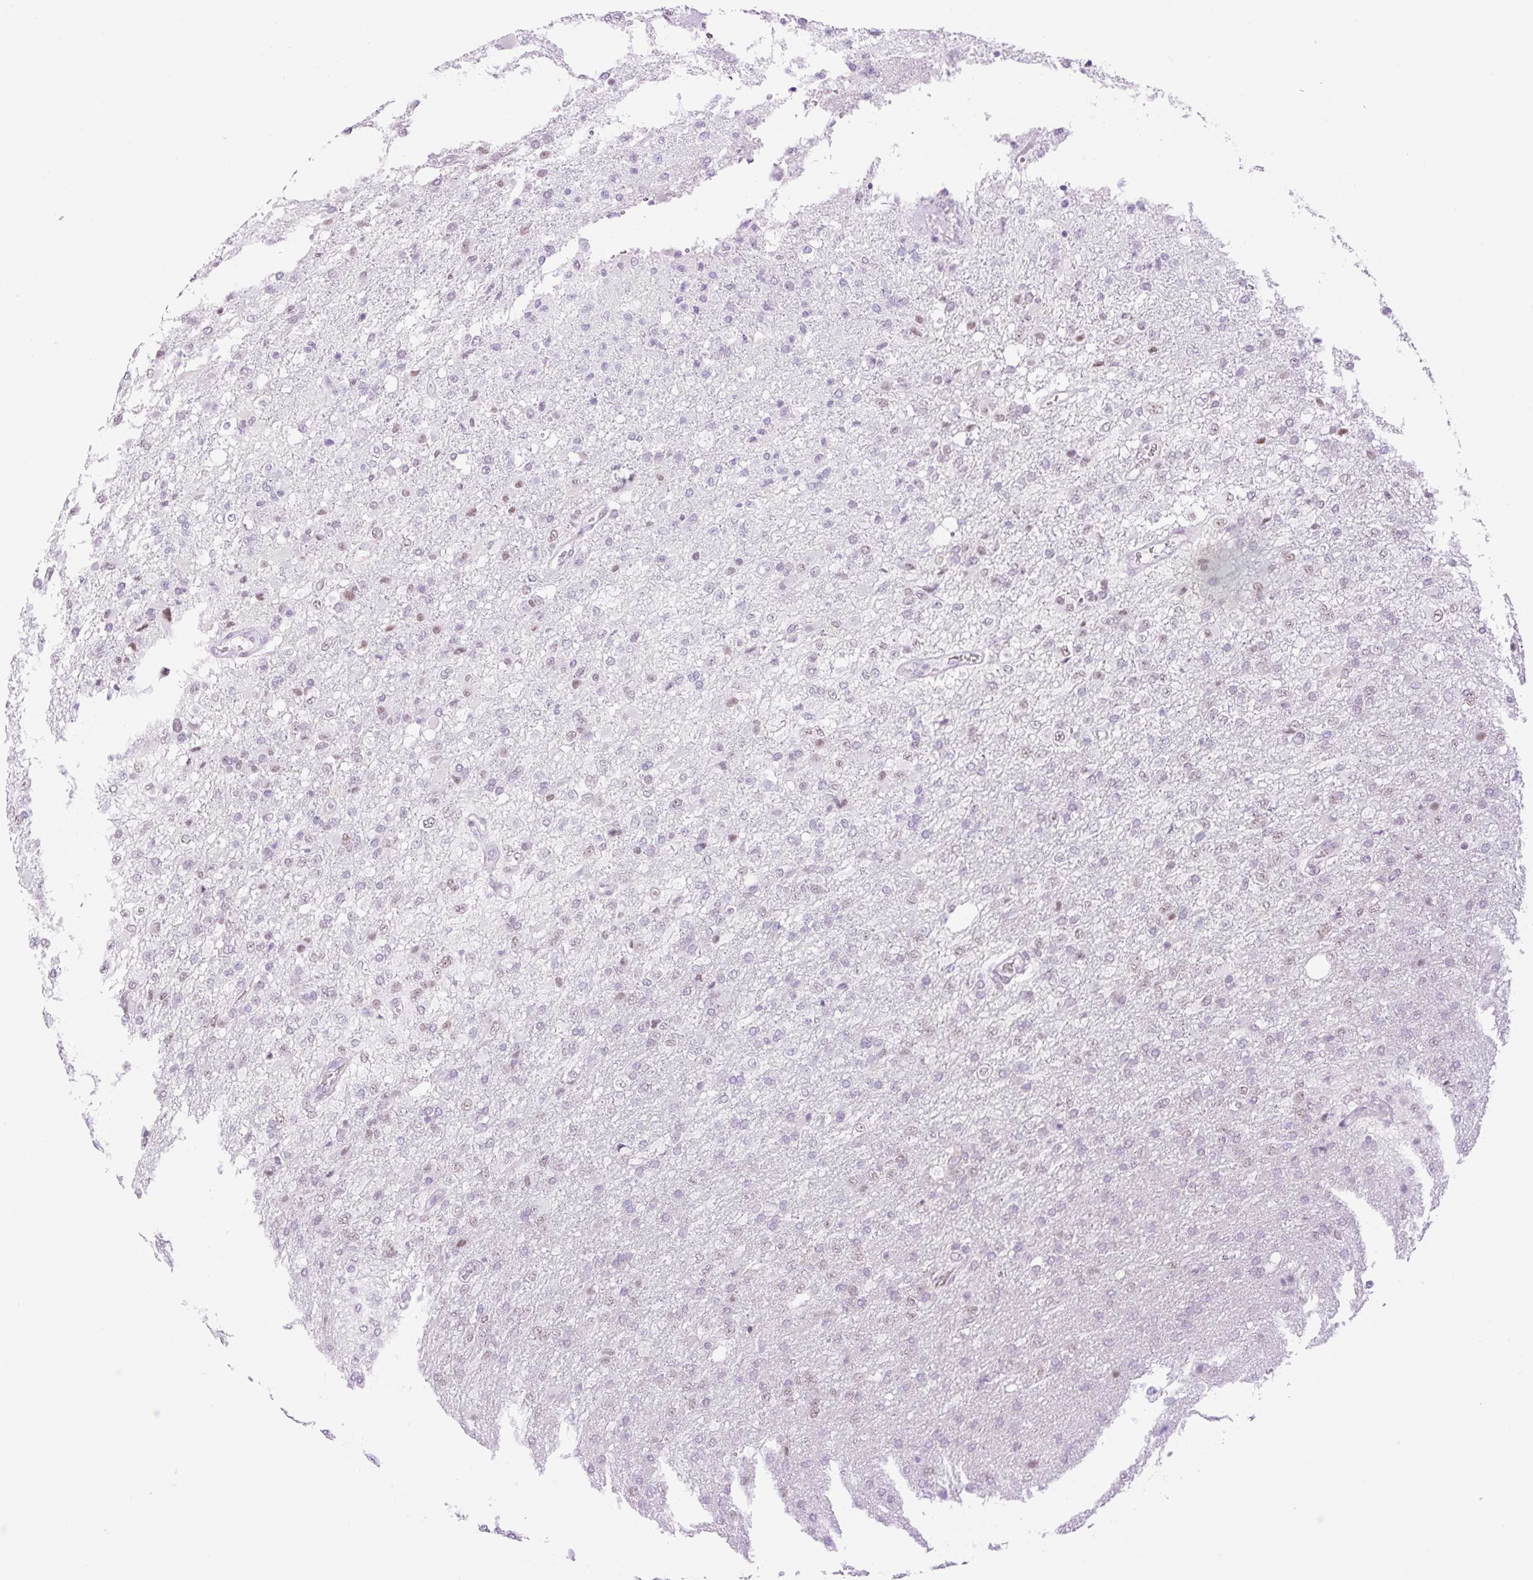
{"staining": {"intensity": "weak", "quantity": "<25%", "location": "nuclear"}, "tissue": "glioma", "cell_type": "Tumor cells", "image_type": "cancer", "snomed": [{"axis": "morphology", "description": "Glioma, malignant, High grade"}, {"axis": "topography", "description": "Brain"}], "caption": "Tumor cells are negative for brown protein staining in glioma.", "gene": "PALM3", "patient": {"sex": "female", "age": 74}}